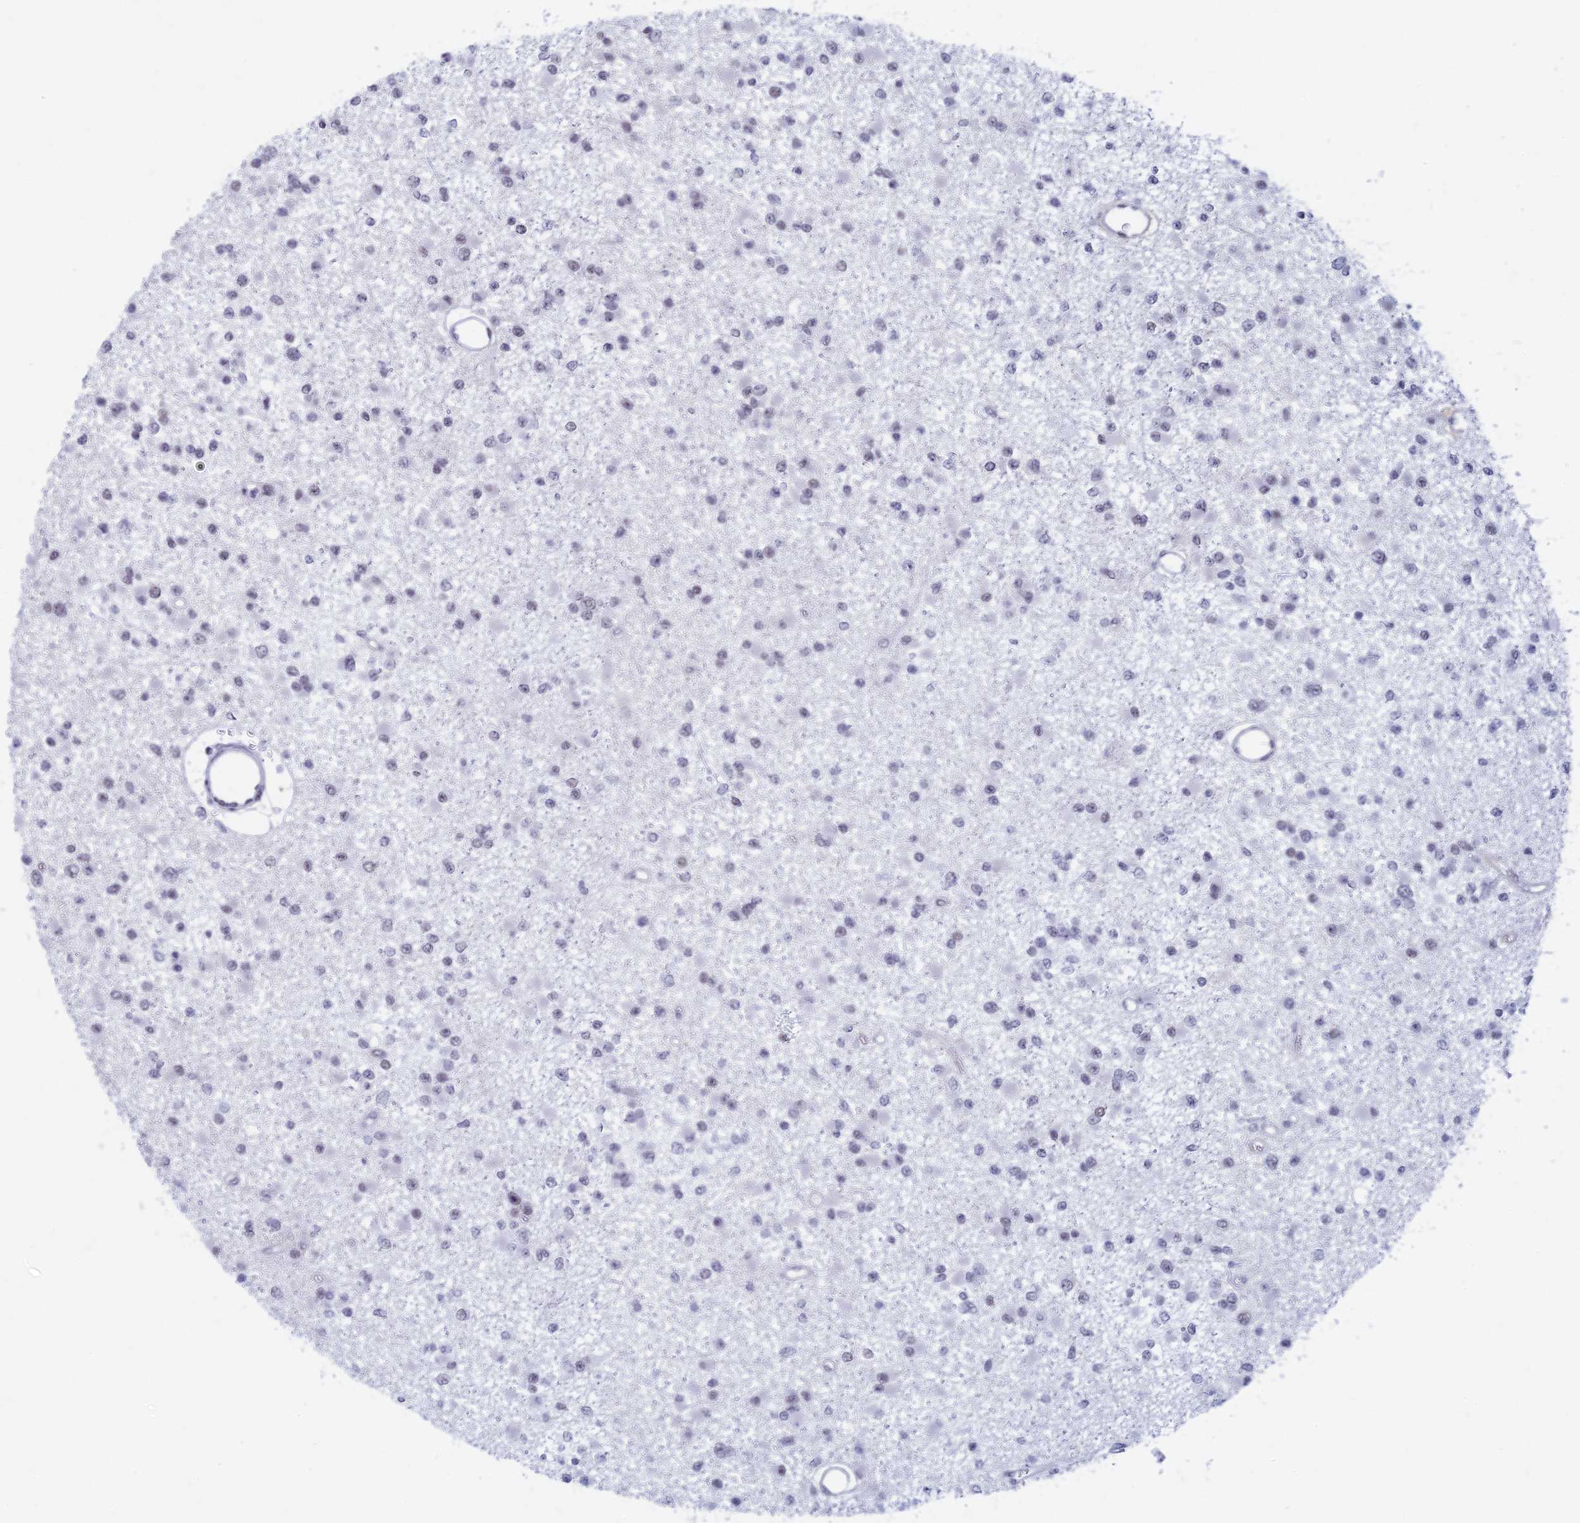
{"staining": {"intensity": "negative", "quantity": "none", "location": "none"}, "tissue": "glioma", "cell_type": "Tumor cells", "image_type": "cancer", "snomed": [{"axis": "morphology", "description": "Glioma, malignant, Low grade"}, {"axis": "topography", "description": "Brain"}], "caption": "Malignant glioma (low-grade) was stained to show a protein in brown. There is no significant positivity in tumor cells.", "gene": "ASH2L", "patient": {"sex": "female", "age": 22}}